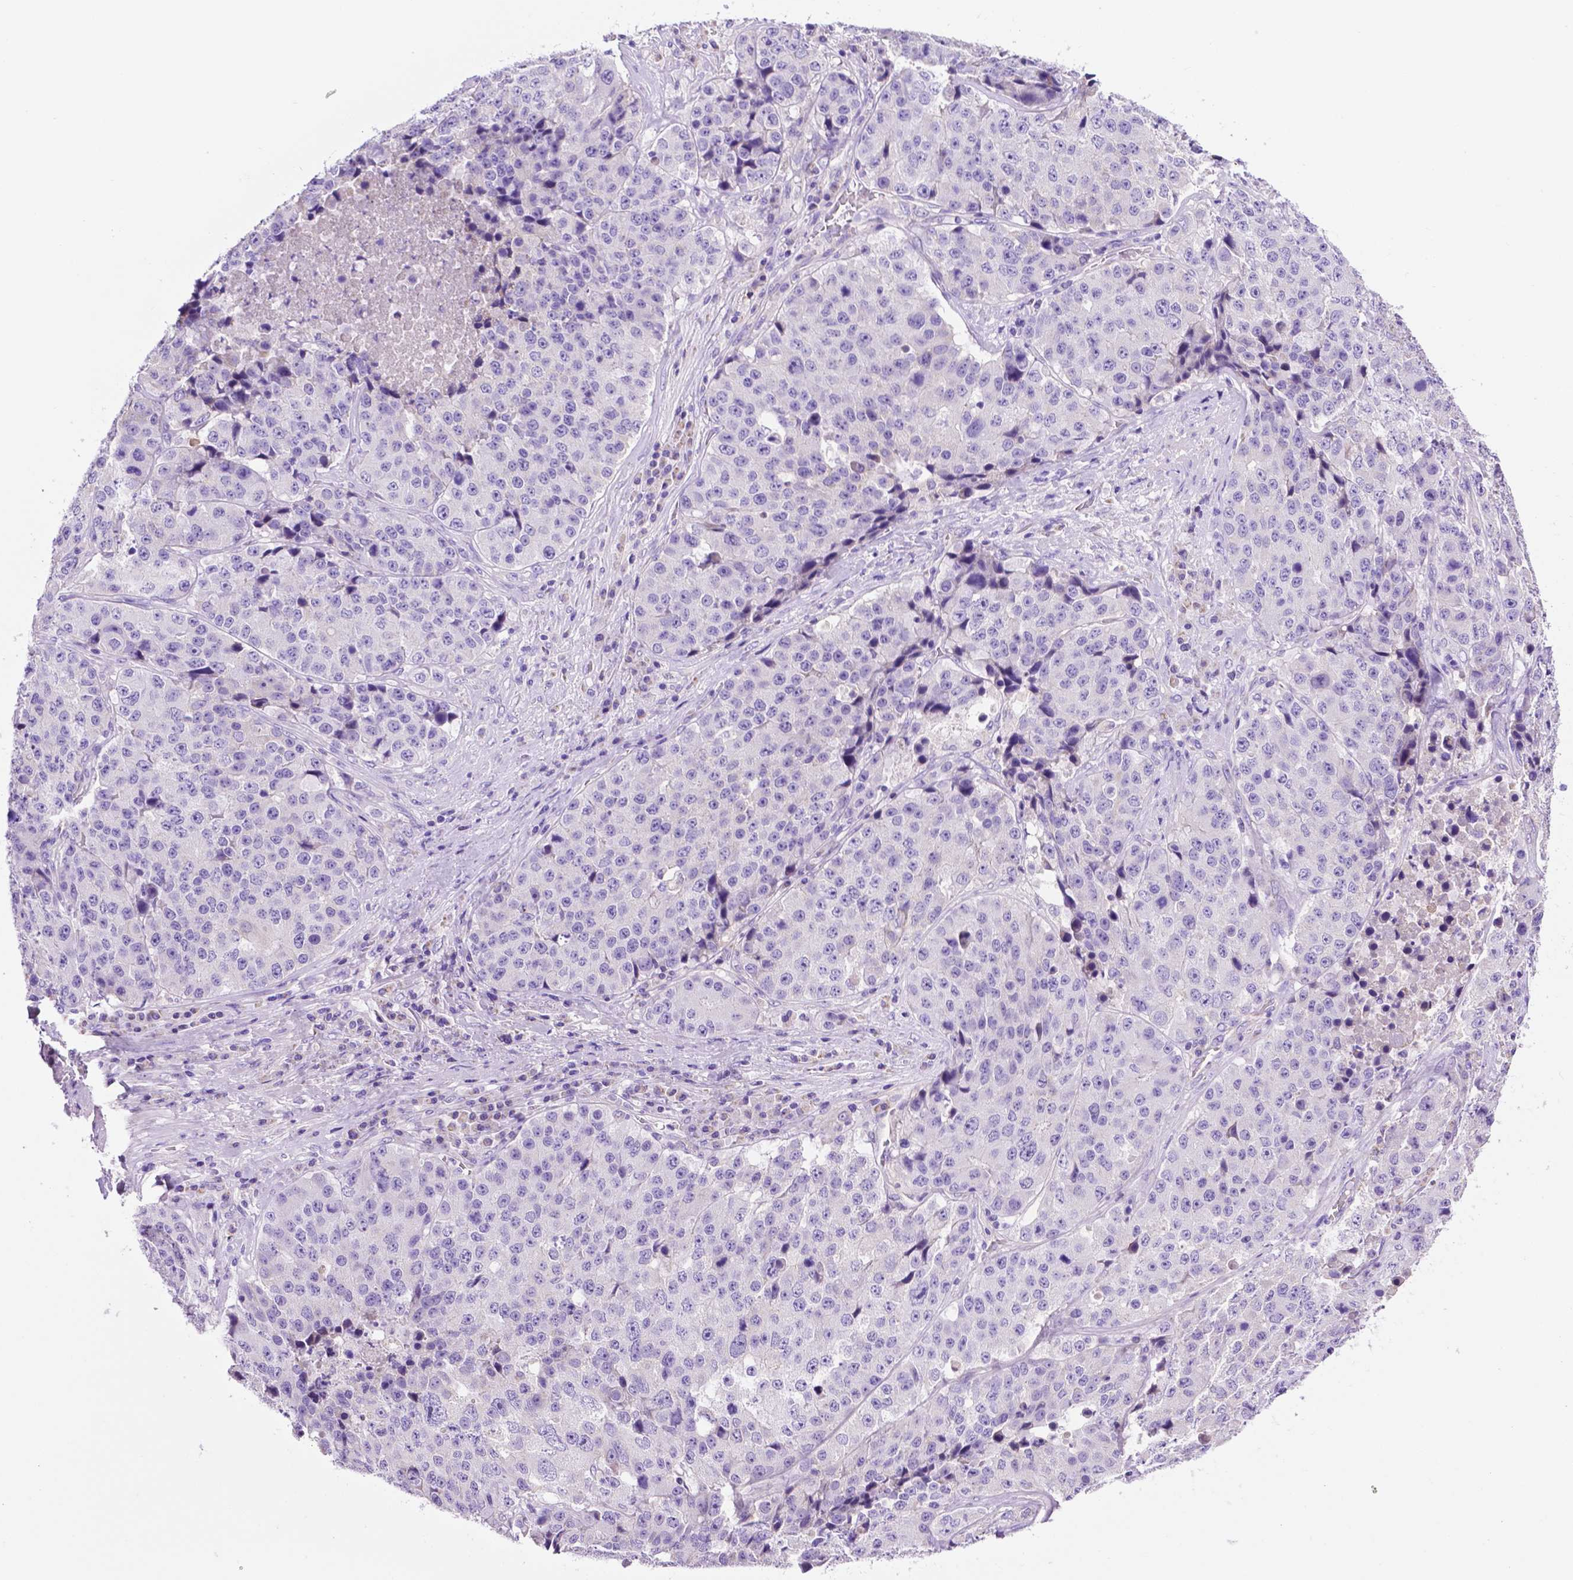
{"staining": {"intensity": "negative", "quantity": "none", "location": "none"}, "tissue": "stomach cancer", "cell_type": "Tumor cells", "image_type": "cancer", "snomed": [{"axis": "morphology", "description": "Adenocarcinoma, NOS"}, {"axis": "topography", "description": "Stomach"}], "caption": "The micrograph exhibits no significant positivity in tumor cells of adenocarcinoma (stomach).", "gene": "PHYHIP", "patient": {"sex": "male", "age": 71}}